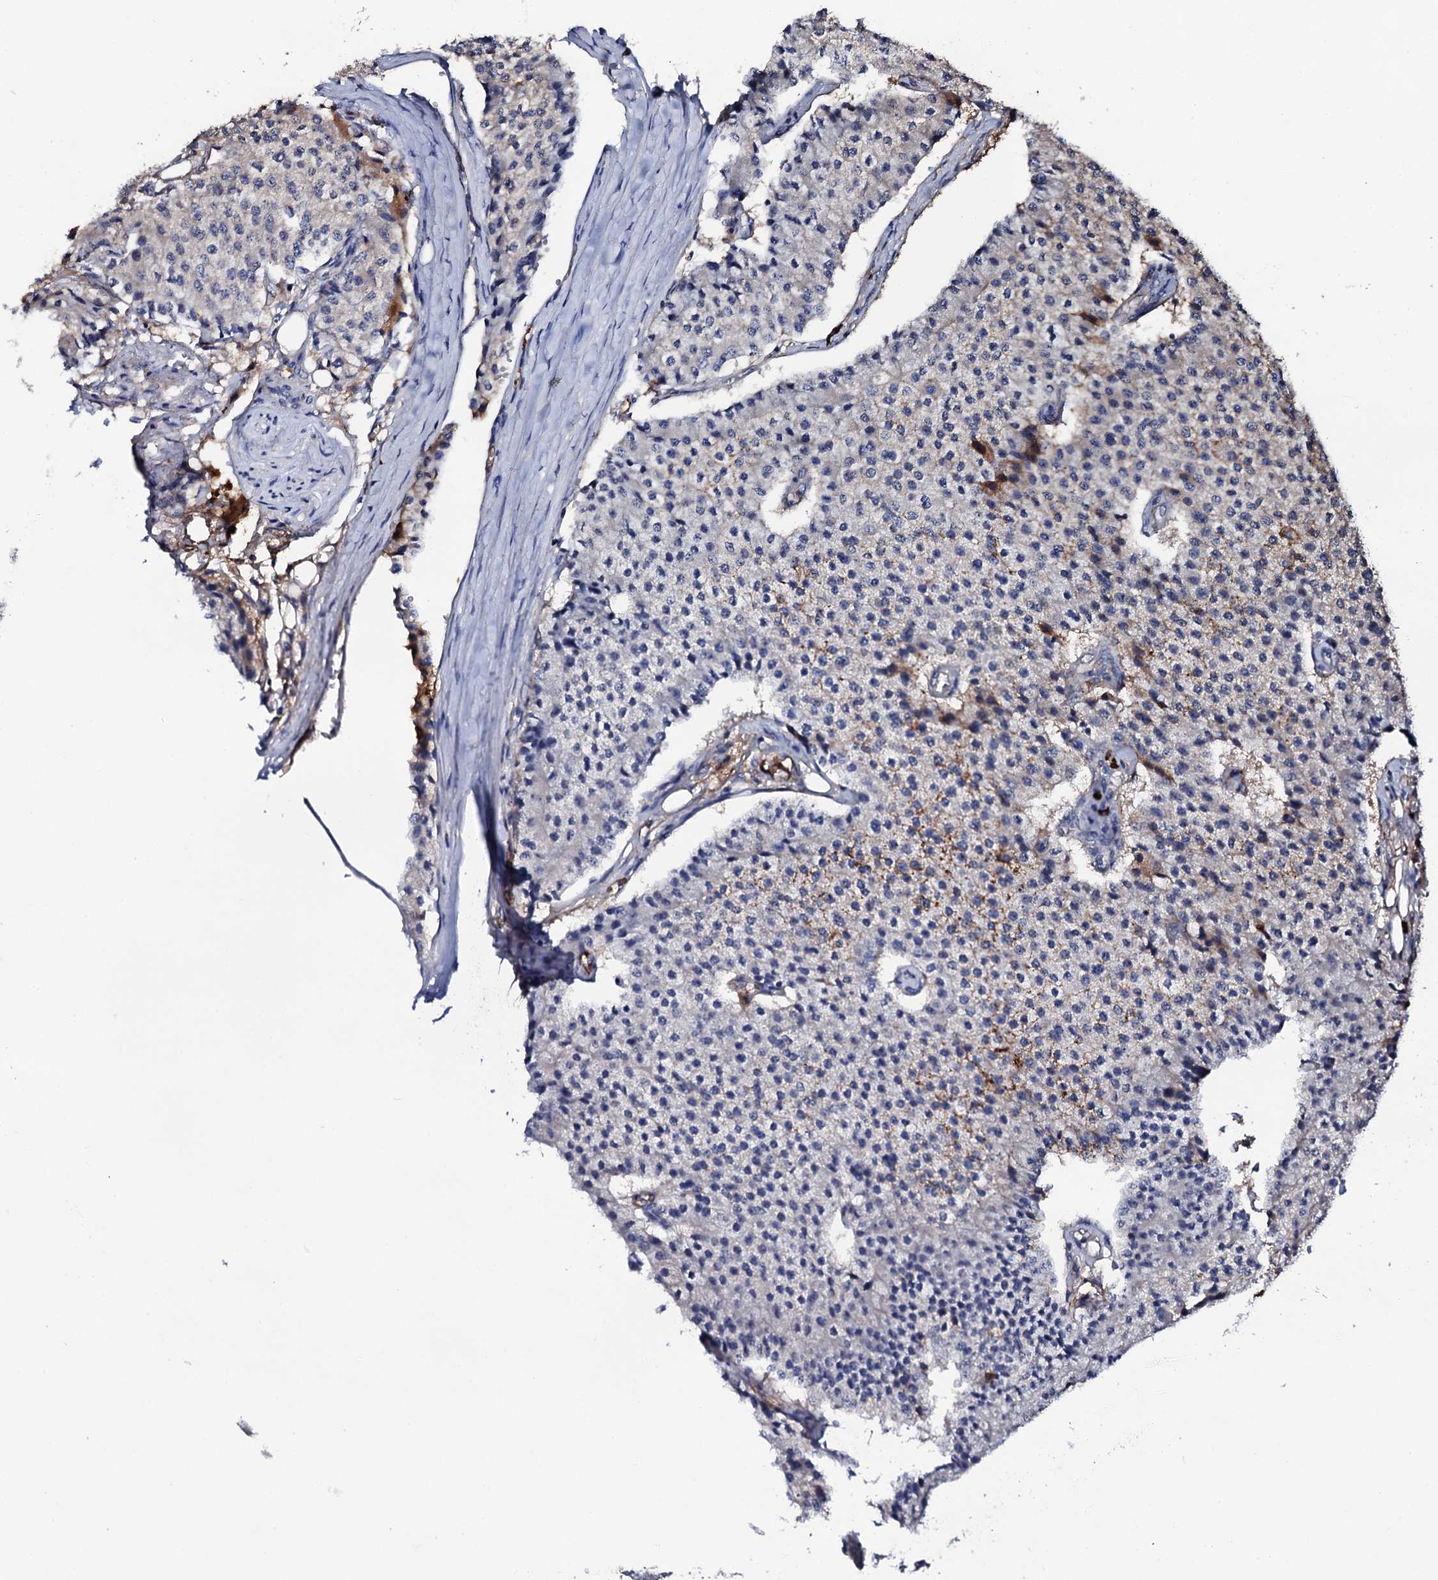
{"staining": {"intensity": "negative", "quantity": "none", "location": "none"}, "tissue": "carcinoid", "cell_type": "Tumor cells", "image_type": "cancer", "snomed": [{"axis": "morphology", "description": "Carcinoid, malignant, NOS"}, {"axis": "topography", "description": "Colon"}], "caption": "Tumor cells show no significant expression in carcinoid. (DAB (3,3'-diaminobenzidine) immunohistochemistry (IHC) visualized using brightfield microscopy, high magnification).", "gene": "TCAF2", "patient": {"sex": "female", "age": 52}}